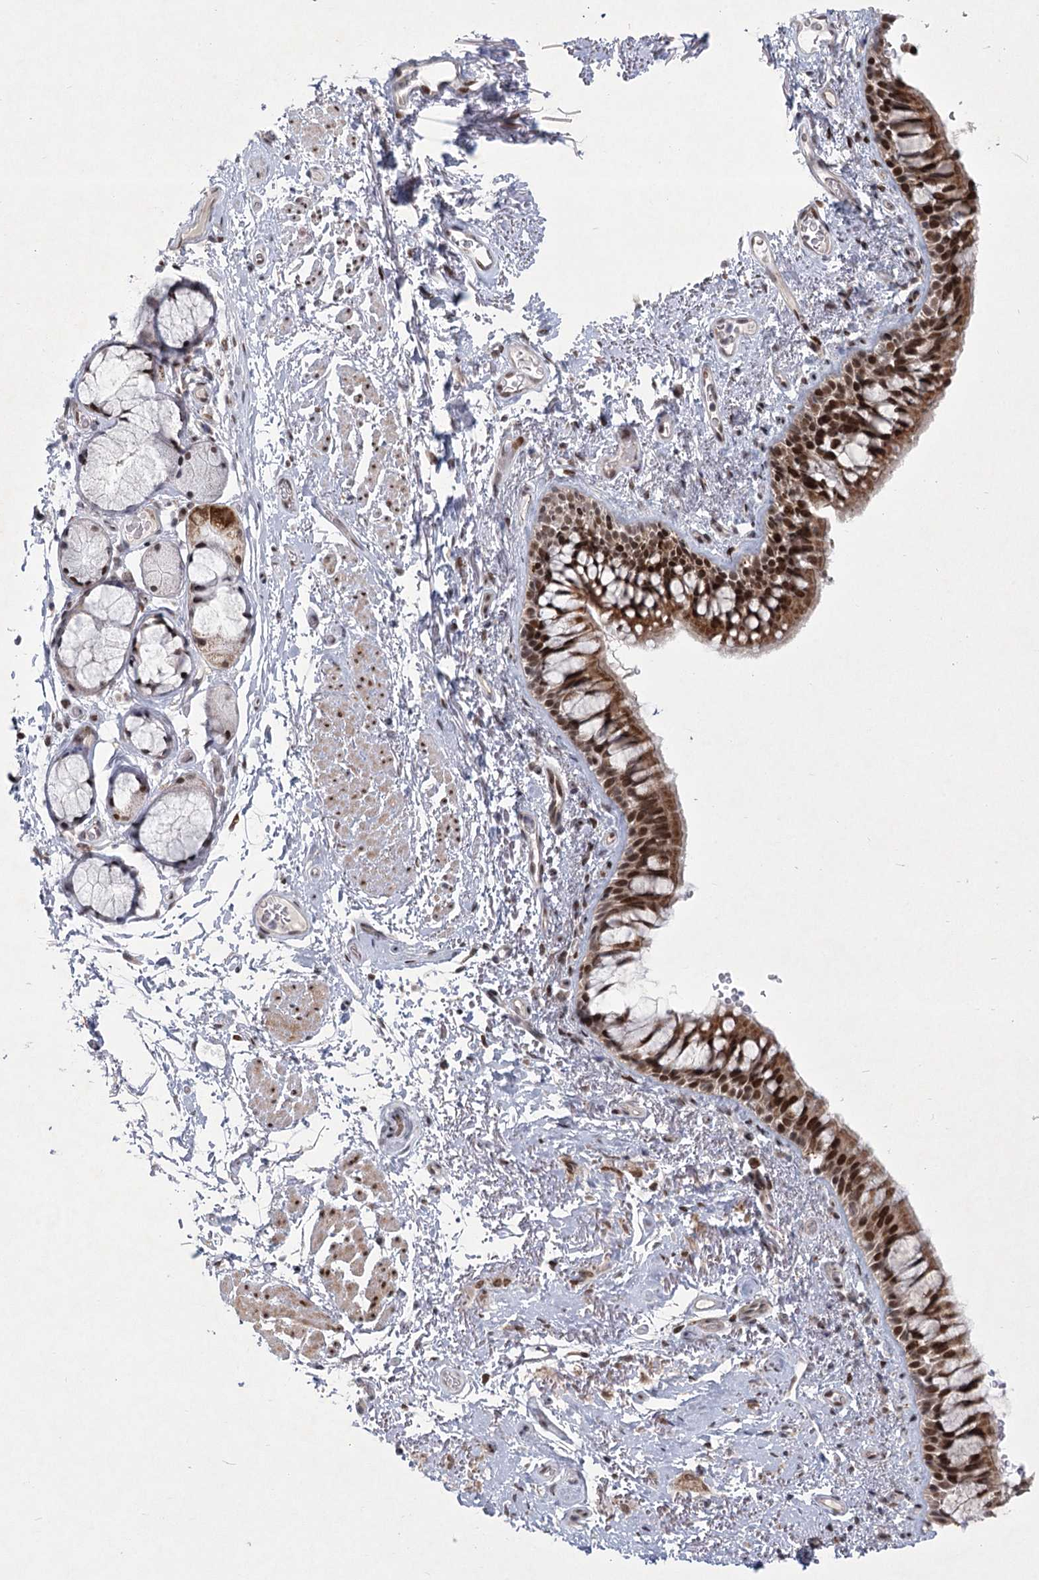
{"staining": {"intensity": "strong", "quantity": ">75%", "location": "nuclear"}, "tissue": "bronchus", "cell_type": "Respiratory epithelial cells", "image_type": "normal", "snomed": [{"axis": "morphology", "description": "Normal tissue, NOS"}, {"axis": "topography", "description": "Cartilage tissue"}, {"axis": "topography", "description": "Bronchus"}], "caption": "Immunohistochemistry image of benign bronchus: bronchus stained using immunohistochemistry exhibits high levels of strong protein expression localized specifically in the nuclear of respiratory epithelial cells, appearing as a nuclear brown color.", "gene": "CIB4", "patient": {"sex": "female", "age": 73}}